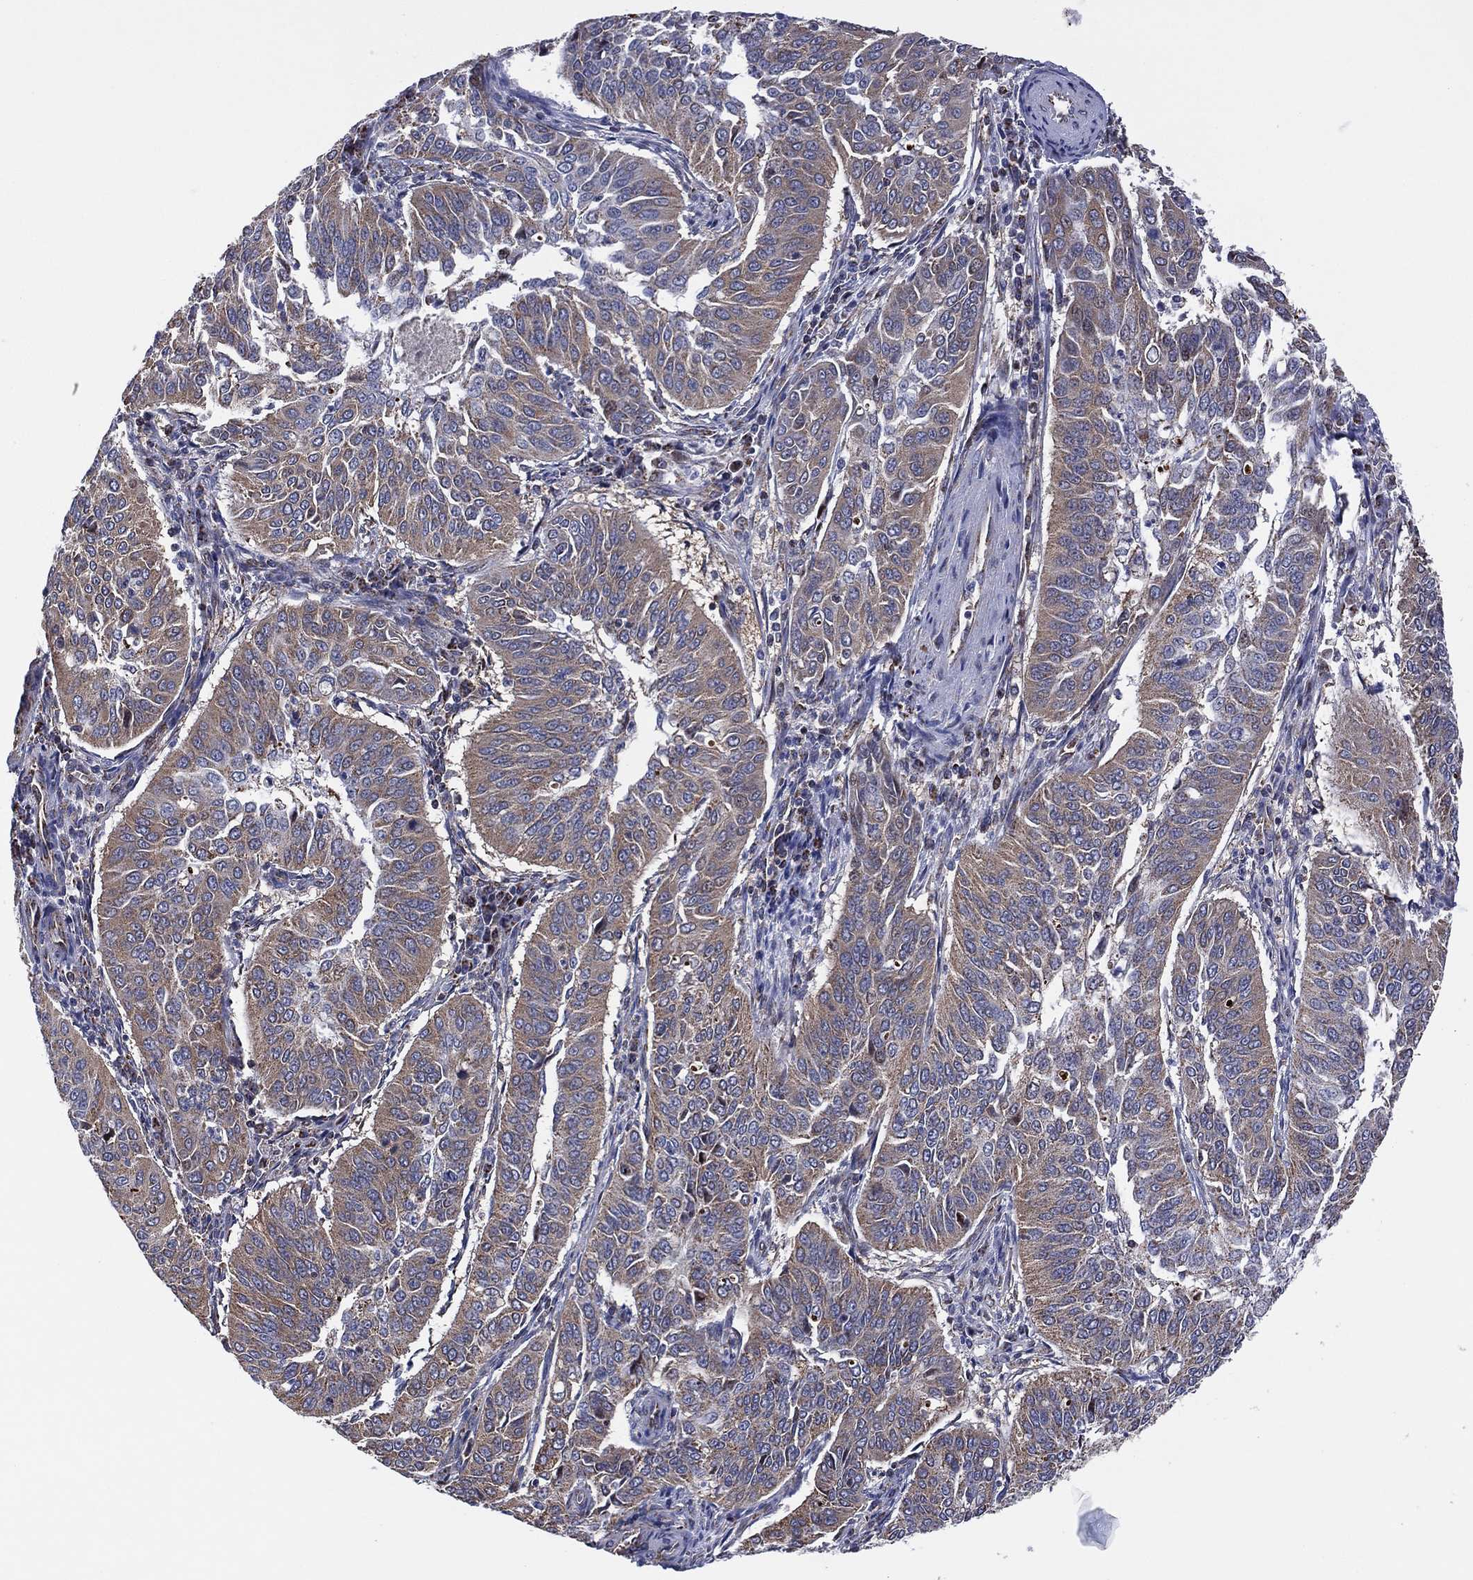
{"staining": {"intensity": "weak", "quantity": ">75%", "location": "cytoplasmic/membranous"}, "tissue": "cervical cancer", "cell_type": "Tumor cells", "image_type": "cancer", "snomed": [{"axis": "morphology", "description": "Normal tissue, NOS"}, {"axis": "morphology", "description": "Squamous cell carcinoma, NOS"}, {"axis": "topography", "description": "Cervix"}], "caption": "Squamous cell carcinoma (cervical) was stained to show a protein in brown. There is low levels of weak cytoplasmic/membranous staining in about >75% of tumor cells. (DAB IHC, brown staining for protein, blue staining for nuclei).", "gene": "PIDD1", "patient": {"sex": "female", "age": 39}}